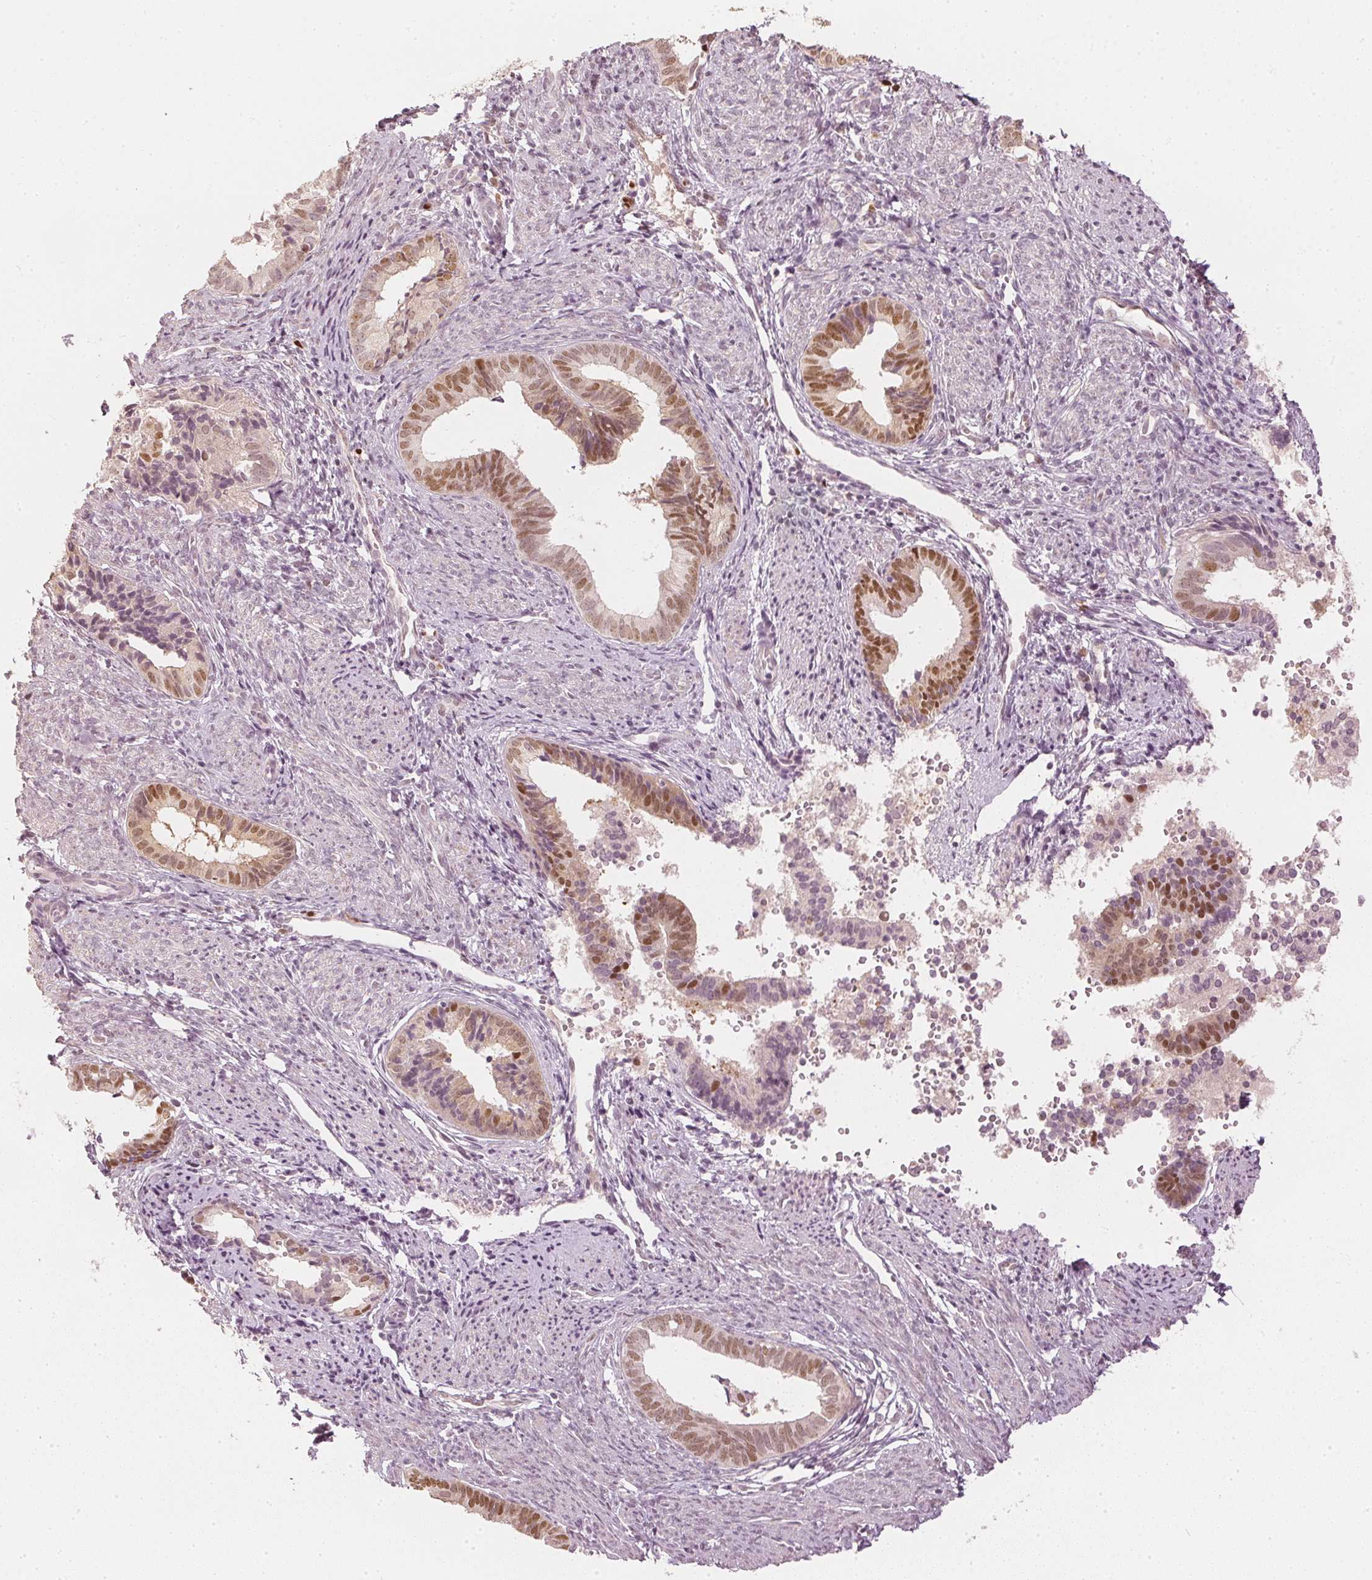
{"staining": {"intensity": "moderate", "quantity": ">75%", "location": "nuclear"}, "tissue": "endometrial cancer", "cell_type": "Tumor cells", "image_type": "cancer", "snomed": [{"axis": "morphology", "description": "Adenocarcinoma, NOS"}, {"axis": "topography", "description": "Endometrium"}], "caption": "Tumor cells exhibit moderate nuclear staining in about >75% of cells in endometrial adenocarcinoma.", "gene": "SLC39A3", "patient": {"sex": "female", "age": 75}}